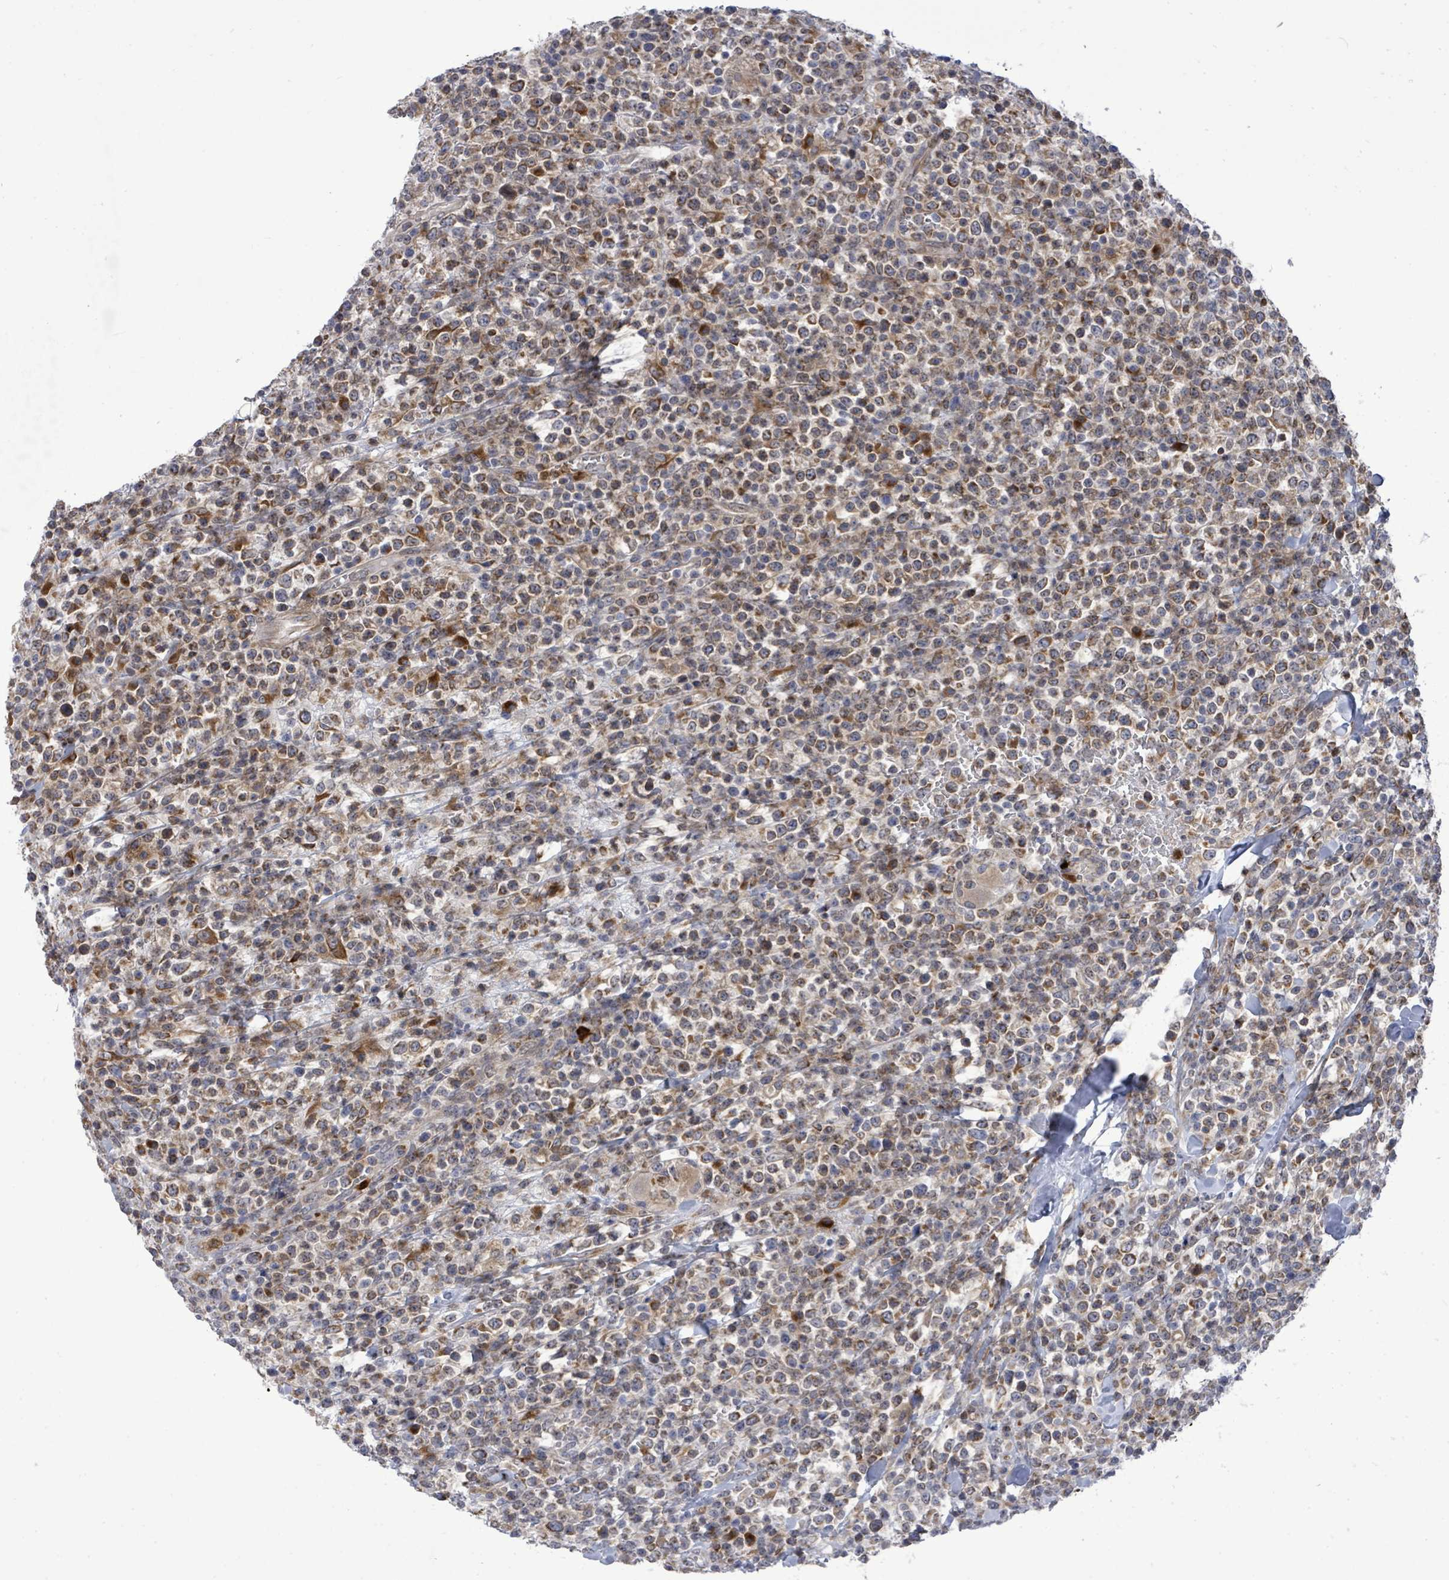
{"staining": {"intensity": "moderate", "quantity": "25%-75%", "location": "cytoplasmic/membranous"}, "tissue": "lymphoma", "cell_type": "Tumor cells", "image_type": "cancer", "snomed": [{"axis": "morphology", "description": "Malignant lymphoma, non-Hodgkin's type, High grade"}, {"axis": "topography", "description": "Colon"}], "caption": "Brown immunohistochemical staining in high-grade malignant lymphoma, non-Hodgkin's type shows moderate cytoplasmic/membranous expression in about 25%-75% of tumor cells.", "gene": "SAR1A", "patient": {"sex": "female", "age": 53}}